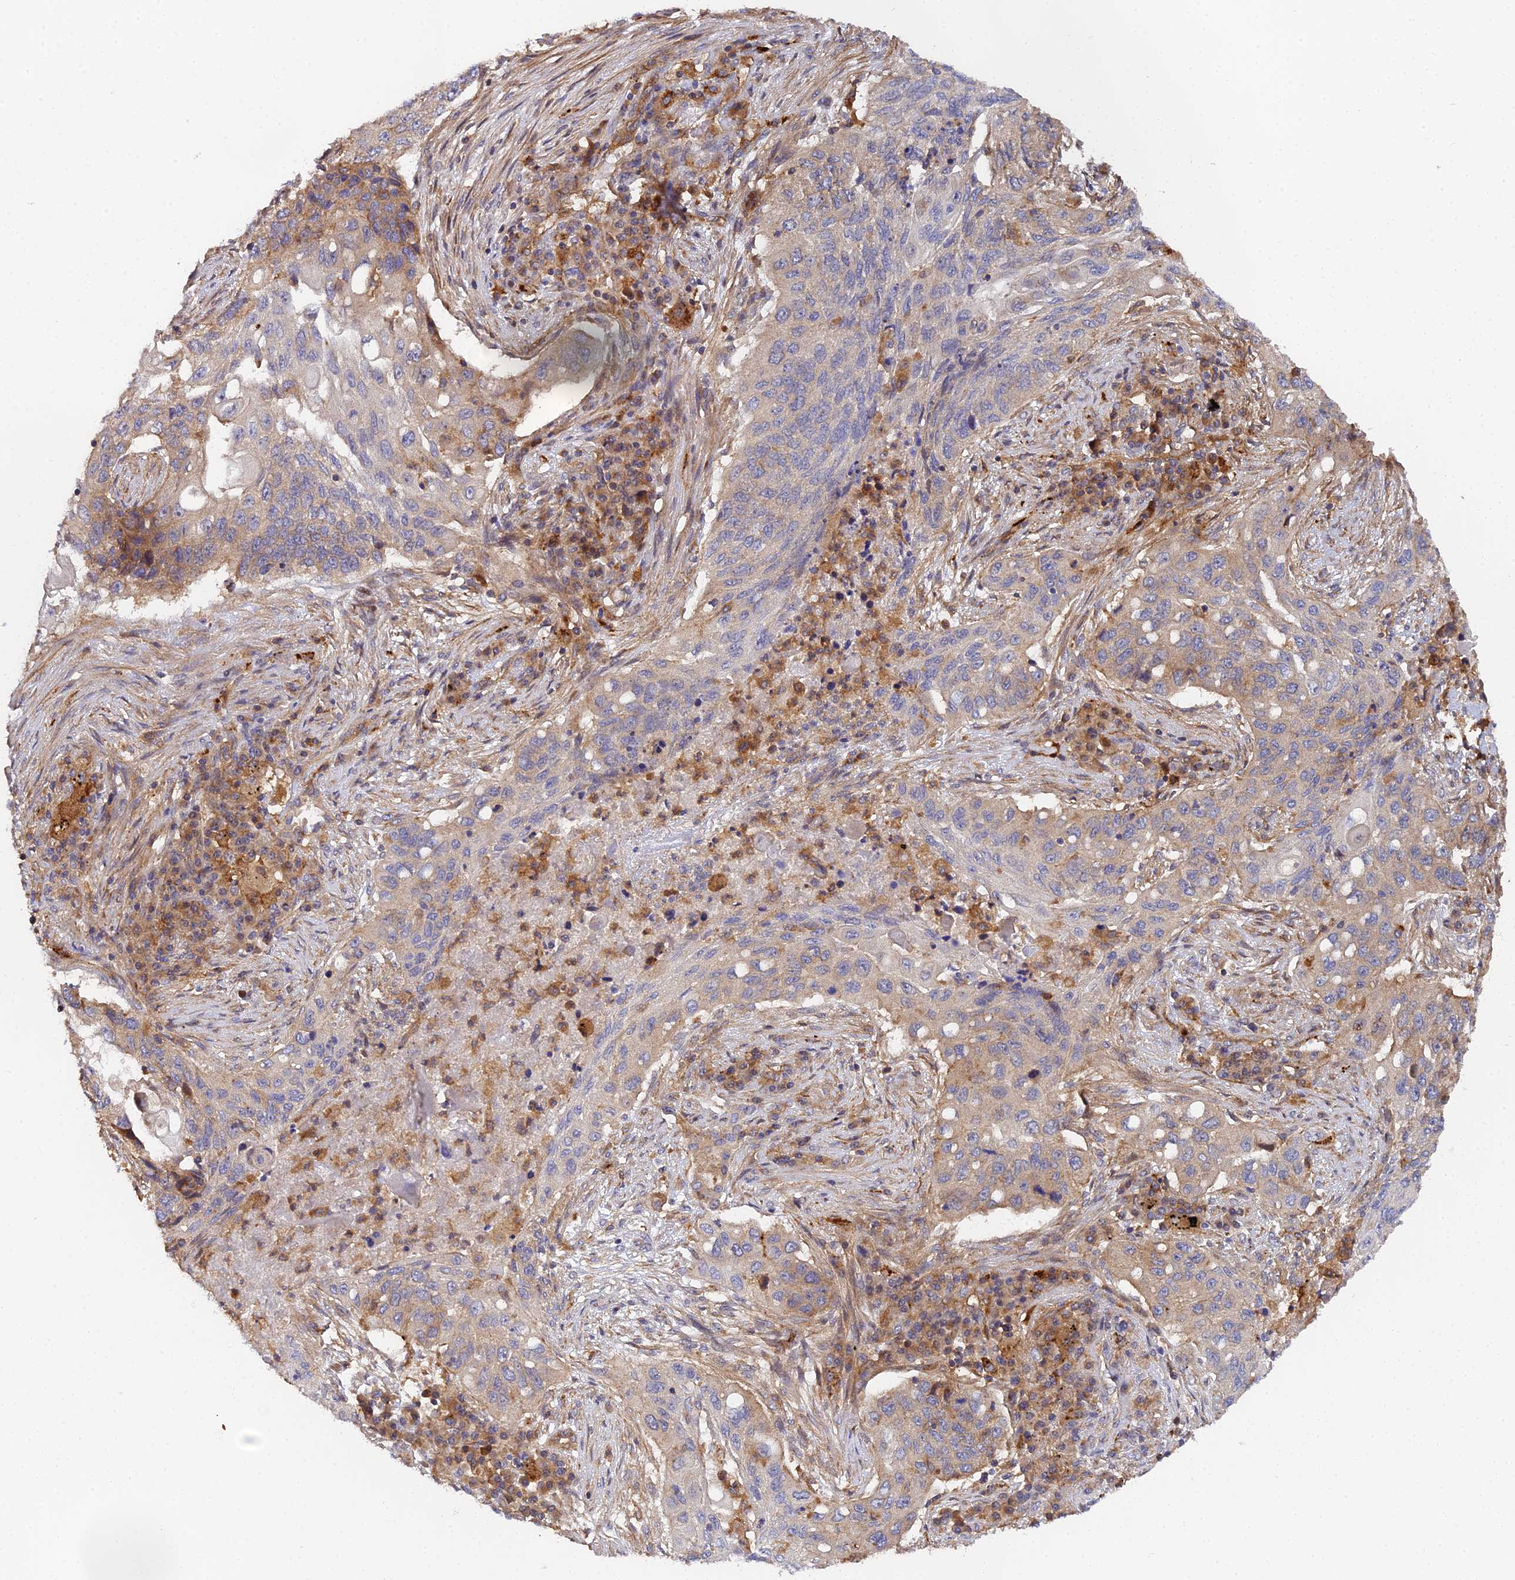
{"staining": {"intensity": "weak", "quantity": "<25%", "location": "cytoplasmic/membranous"}, "tissue": "lung cancer", "cell_type": "Tumor cells", "image_type": "cancer", "snomed": [{"axis": "morphology", "description": "Squamous cell carcinoma, NOS"}, {"axis": "topography", "description": "Lung"}], "caption": "This image is of lung cancer (squamous cell carcinoma) stained with immunohistochemistry (IHC) to label a protein in brown with the nuclei are counter-stained blue. There is no expression in tumor cells.", "gene": "GNG5B", "patient": {"sex": "female", "age": 63}}